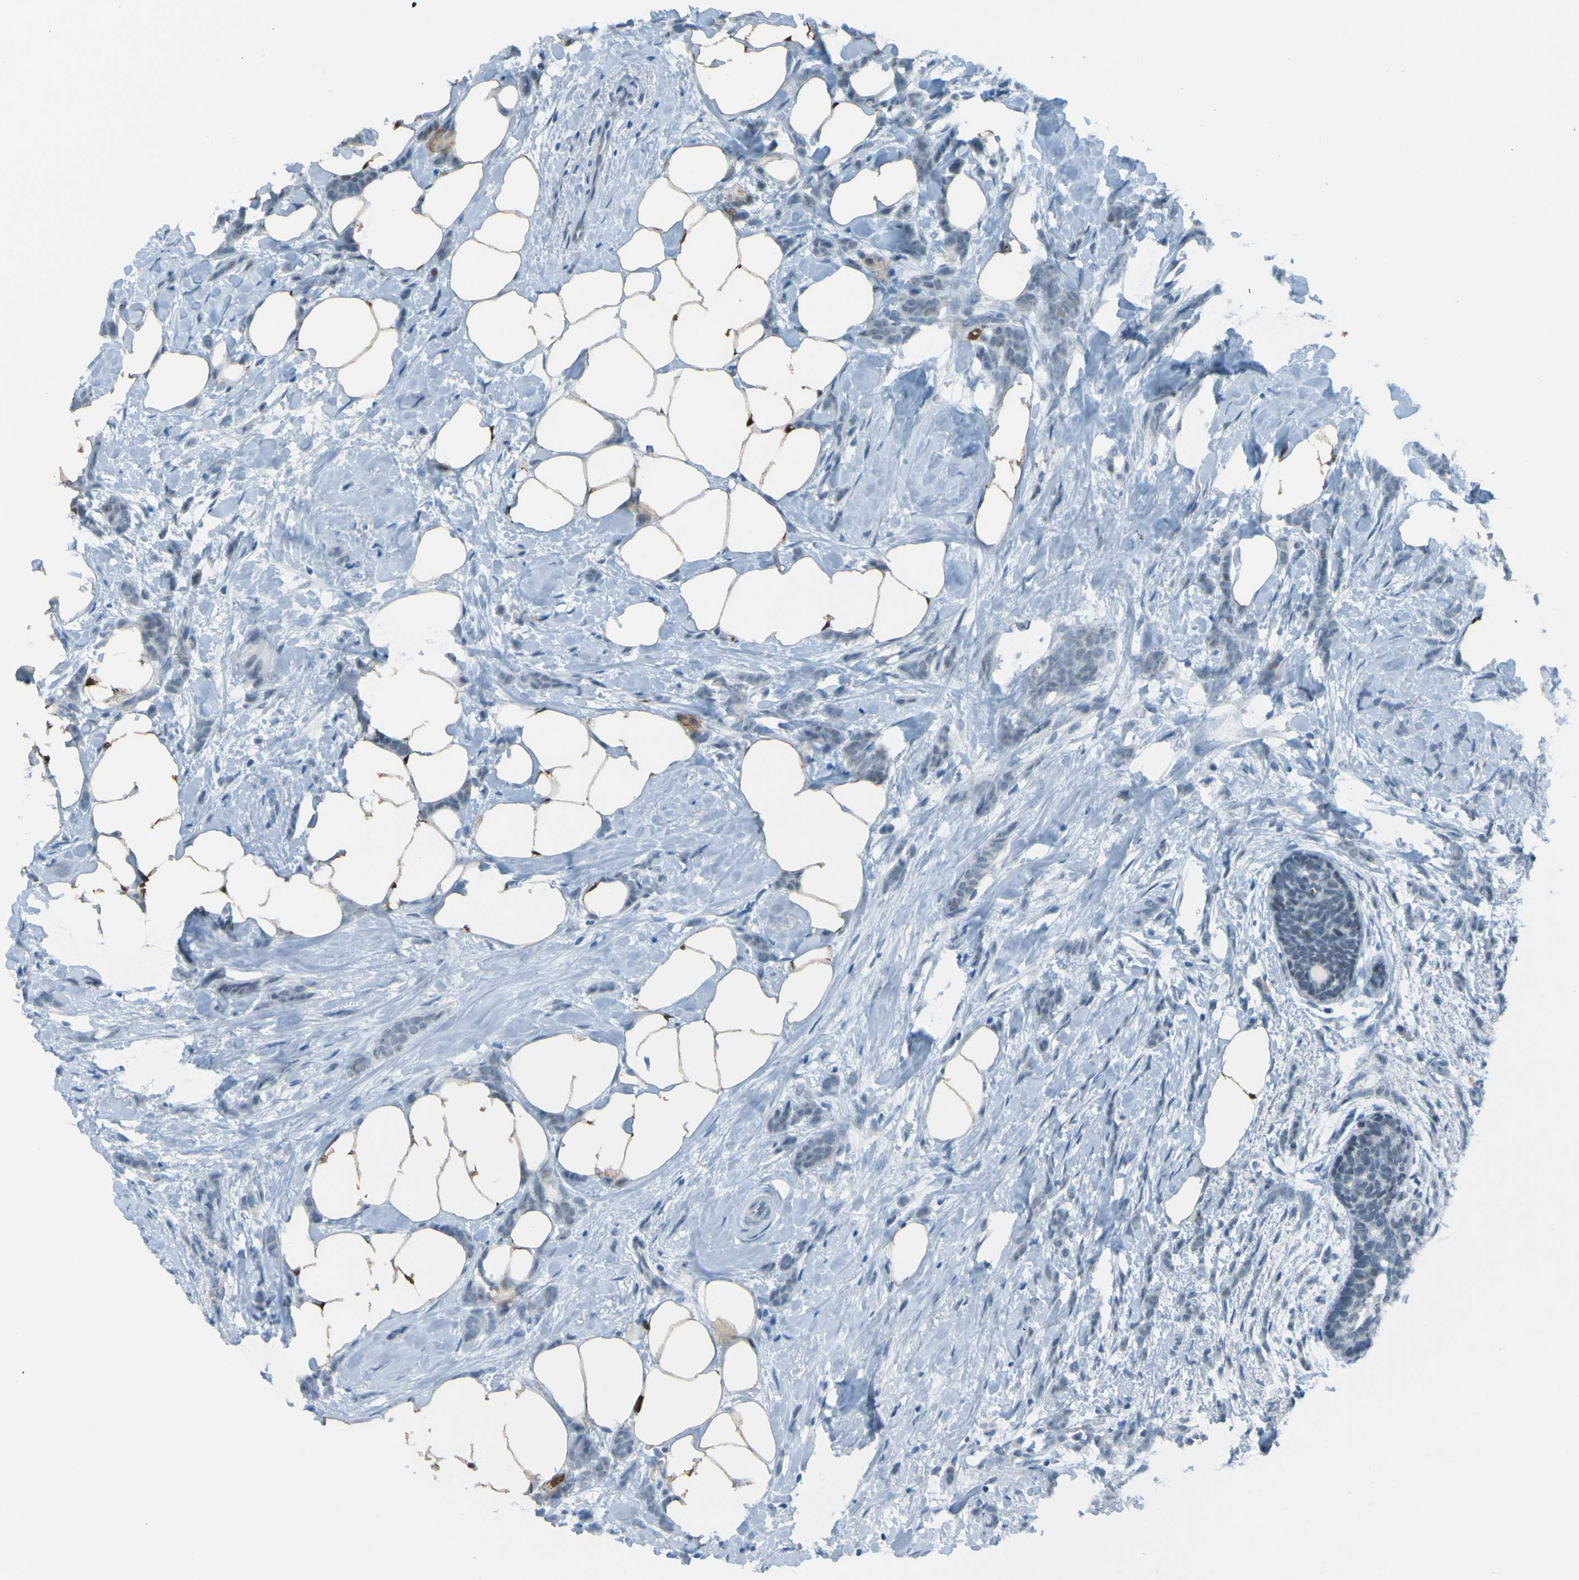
{"staining": {"intensity": "negative", "quantity": "none", "location": "none"}, "tissue": "breast cancer", "cell_type": "Tumor cells", "image_type": "cancer", "snomed": [{"axis": "morphology", "description": "Lobular carcinoma, in situ"}, {"axis": "morphology", "description": "Lobular carcinoma"}, {"axis": "topography", "description": "Breast"}], "caption": "Tumor cells show no significant protein positivity in lobular carcinoma (breast).", "gene": "USP36", "patient": {"sex": "female", "age": 41}}